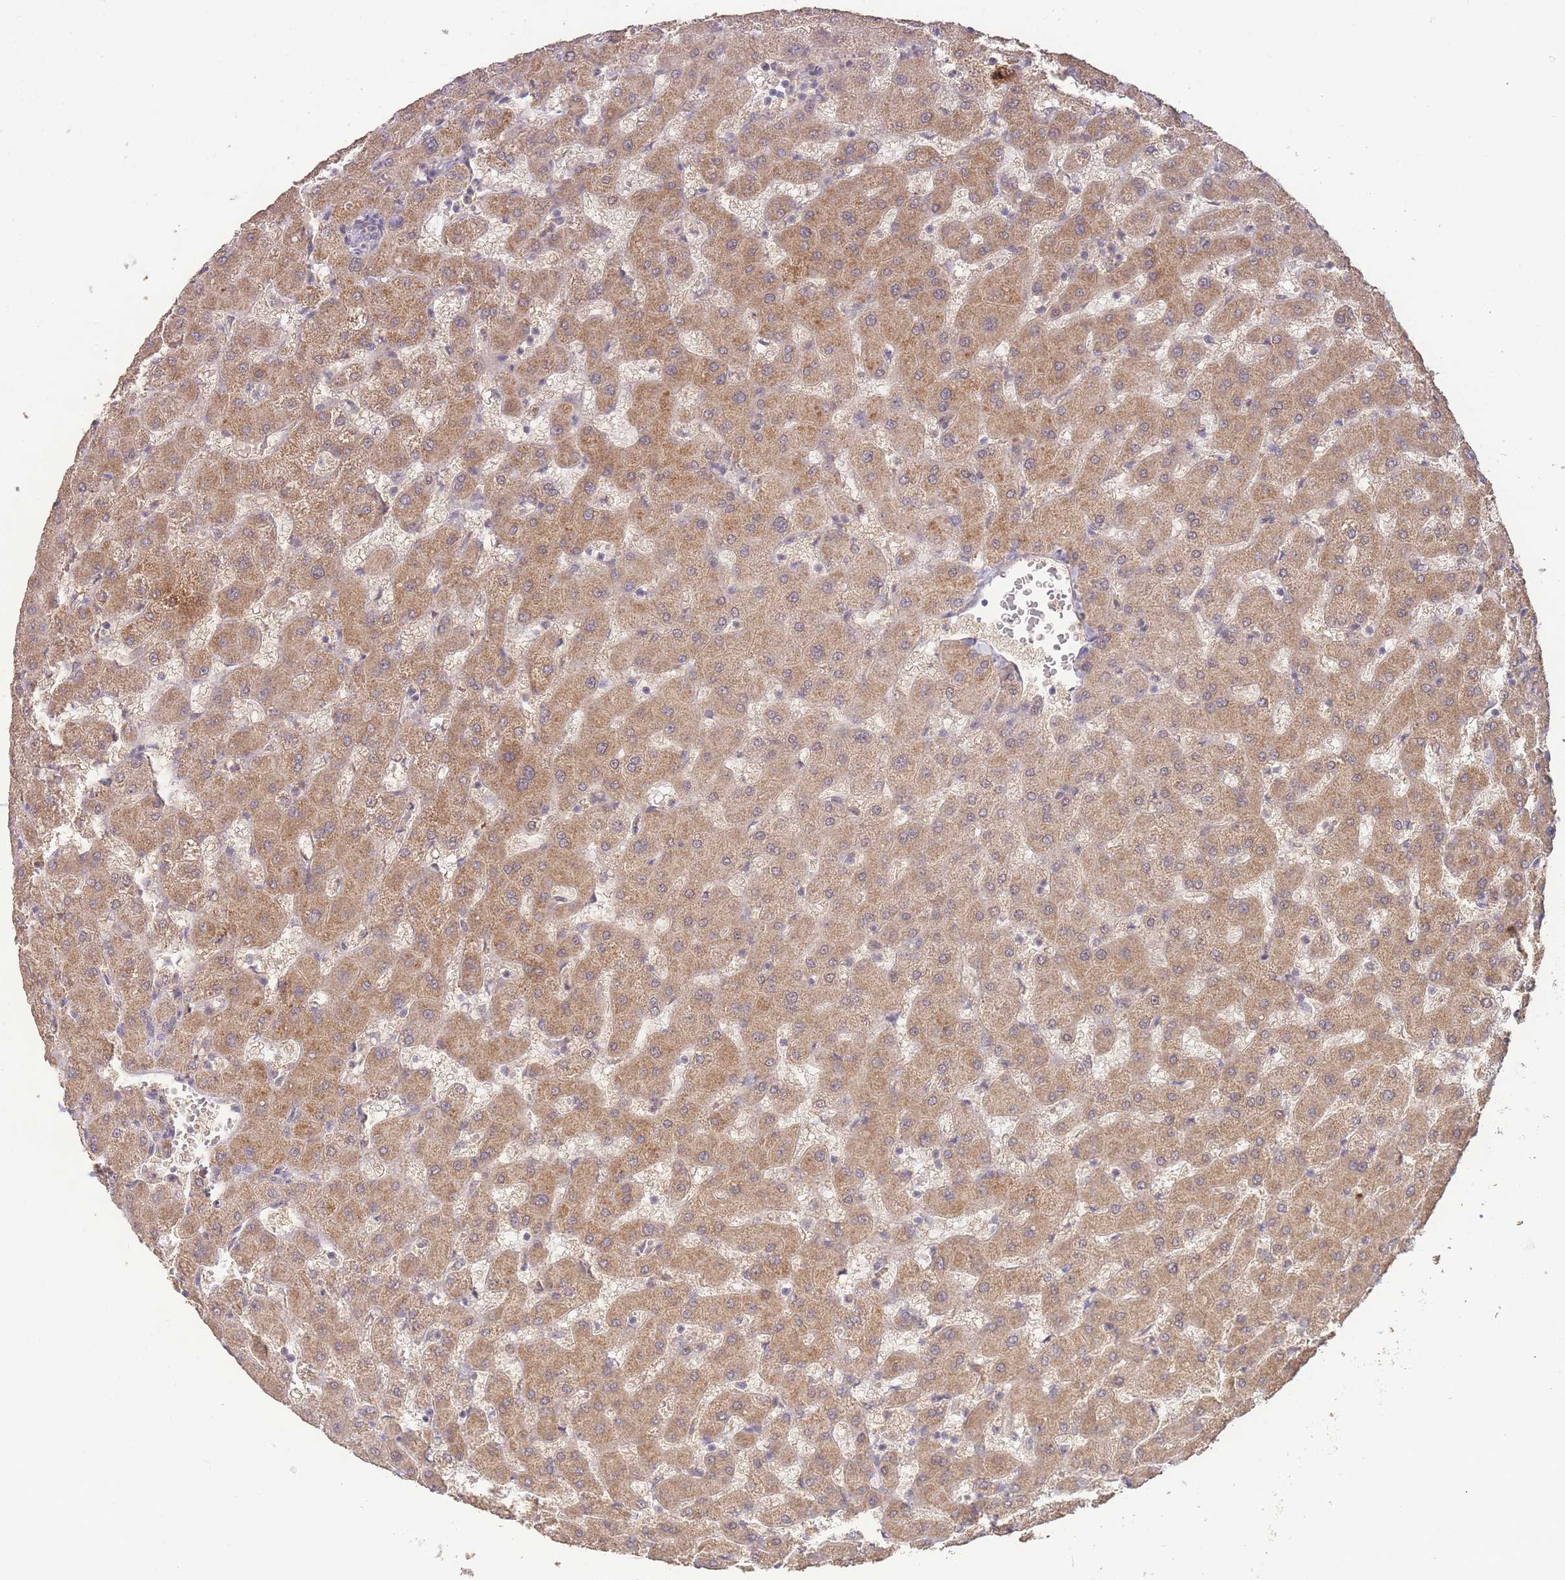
{"staining": {"intensity": "negative", "quantity": "none", "location": "none"}, "tissue": "liver", "cell_type": "Cholangiocytes", "image_type": "normal", "snomed": [{"axis": "morphology", "description": "Normal tissue, NOS"}, {"axis": "topography", "description": "Liver"}], "caption": "Photomicrograph shows no protein positivity in cholangiocytes of benign liver.", "gene": "RNF144B", "patient": {"sex": "female", "age": 63}}